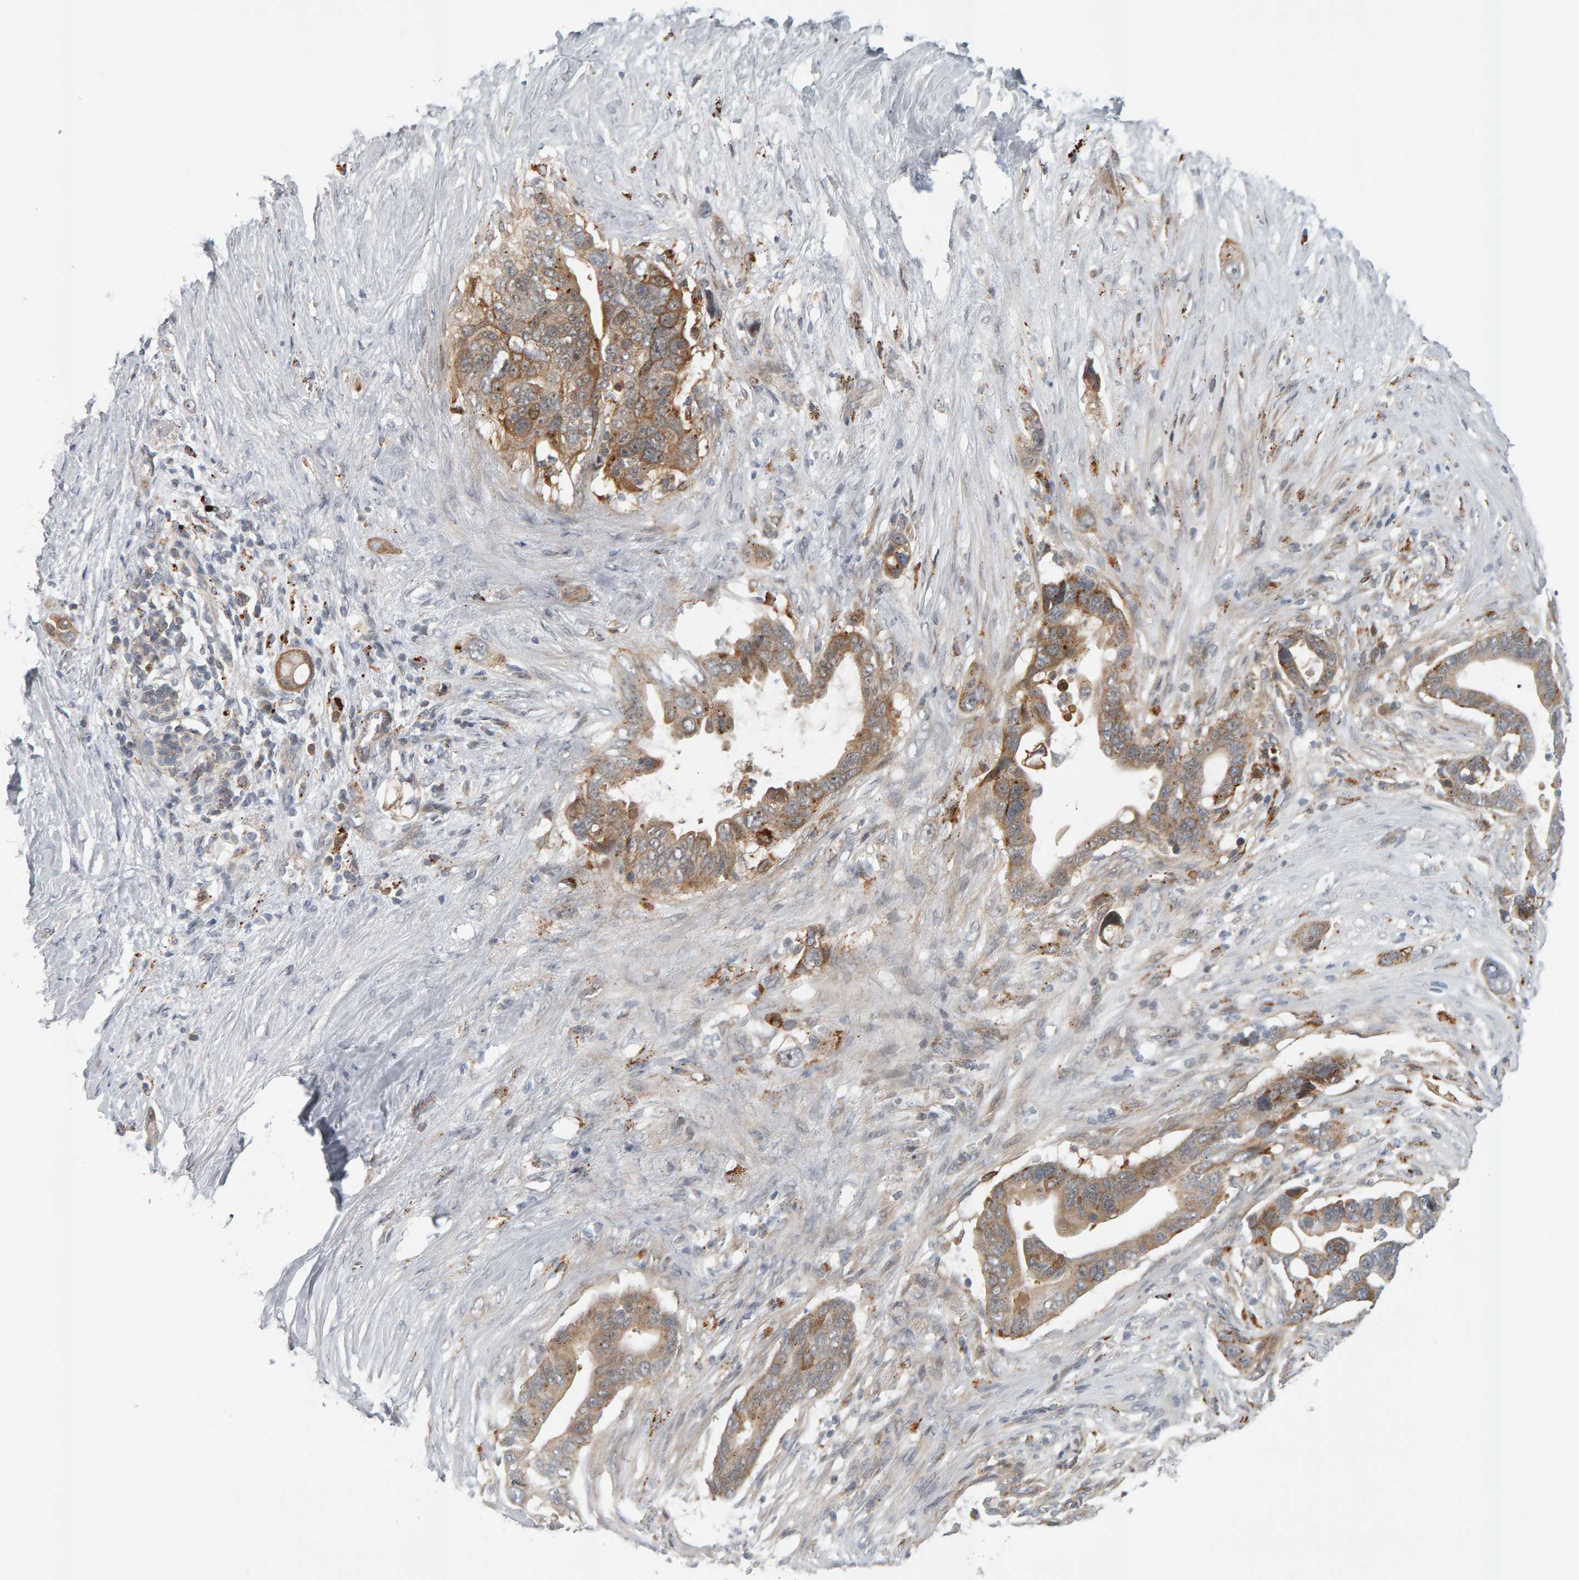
{"staining": {"intensity": "moderate", "quantity": ">75%", "location": "cytoplasmic/membranous"}, "tissue": "pancreatic cancer", "cell_type": "Tumor cells", "image_type": "cancer", "snomed": [{"axis": "morphology", "description": "Adenocarcinoma, NOS"}, {"axis": "topography", "description": "Pancreas"}], "caption": "Immunohistochemistry (IHC) histopathology image of human pancreatic cancer stained for a protein (brown), which displays medium levels of moderate cytoplasmic/membranous staining in about >75% of tumor cells.", "gene": "ZNF160", "patient": {"sex": "female", "age": 72}}